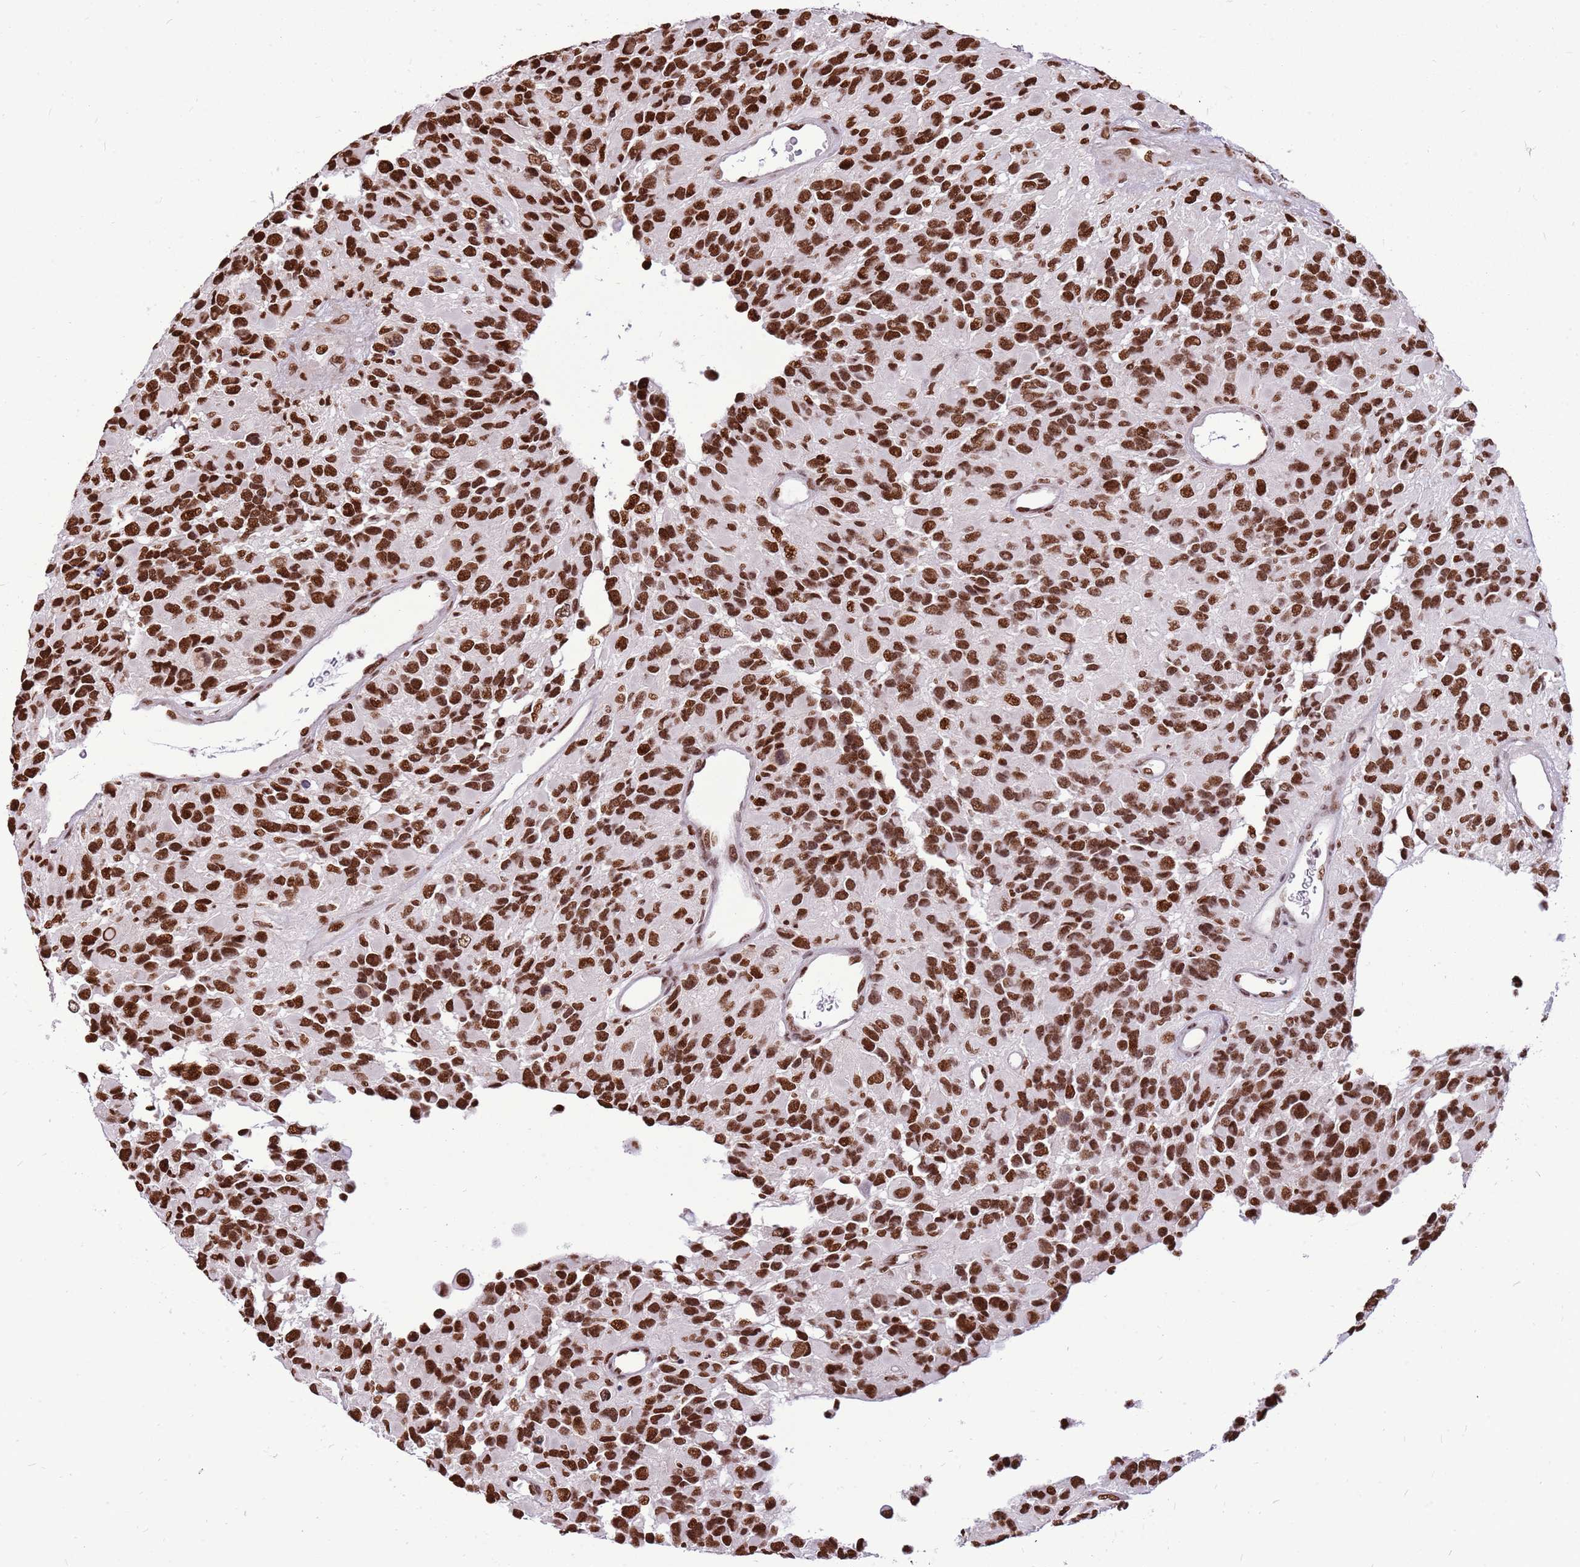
{"staining": {"intensity": "strong", "quantity": ">75%", "location": "nuclear"}, "tissue": "glioma", "cell_type": "Tumor cells", "image_type": "cancer", "snomed": [{"axis": "morphology", "description": "Glioma, malignant, High grade"}, {"axis": "topography", "description": "Brain"}], "caption": "DAB (3,3'-diaminobenzidine) immunohistochemical staining of malignant glioma (high-grade) reveals strong nuclear protein staining in approximately >75% of tumor cells. The protein is shown in brown color, while the nuclei are stained blue.", "gene": "WASHC4", "patient": {"sex": "male", "age": 77}}